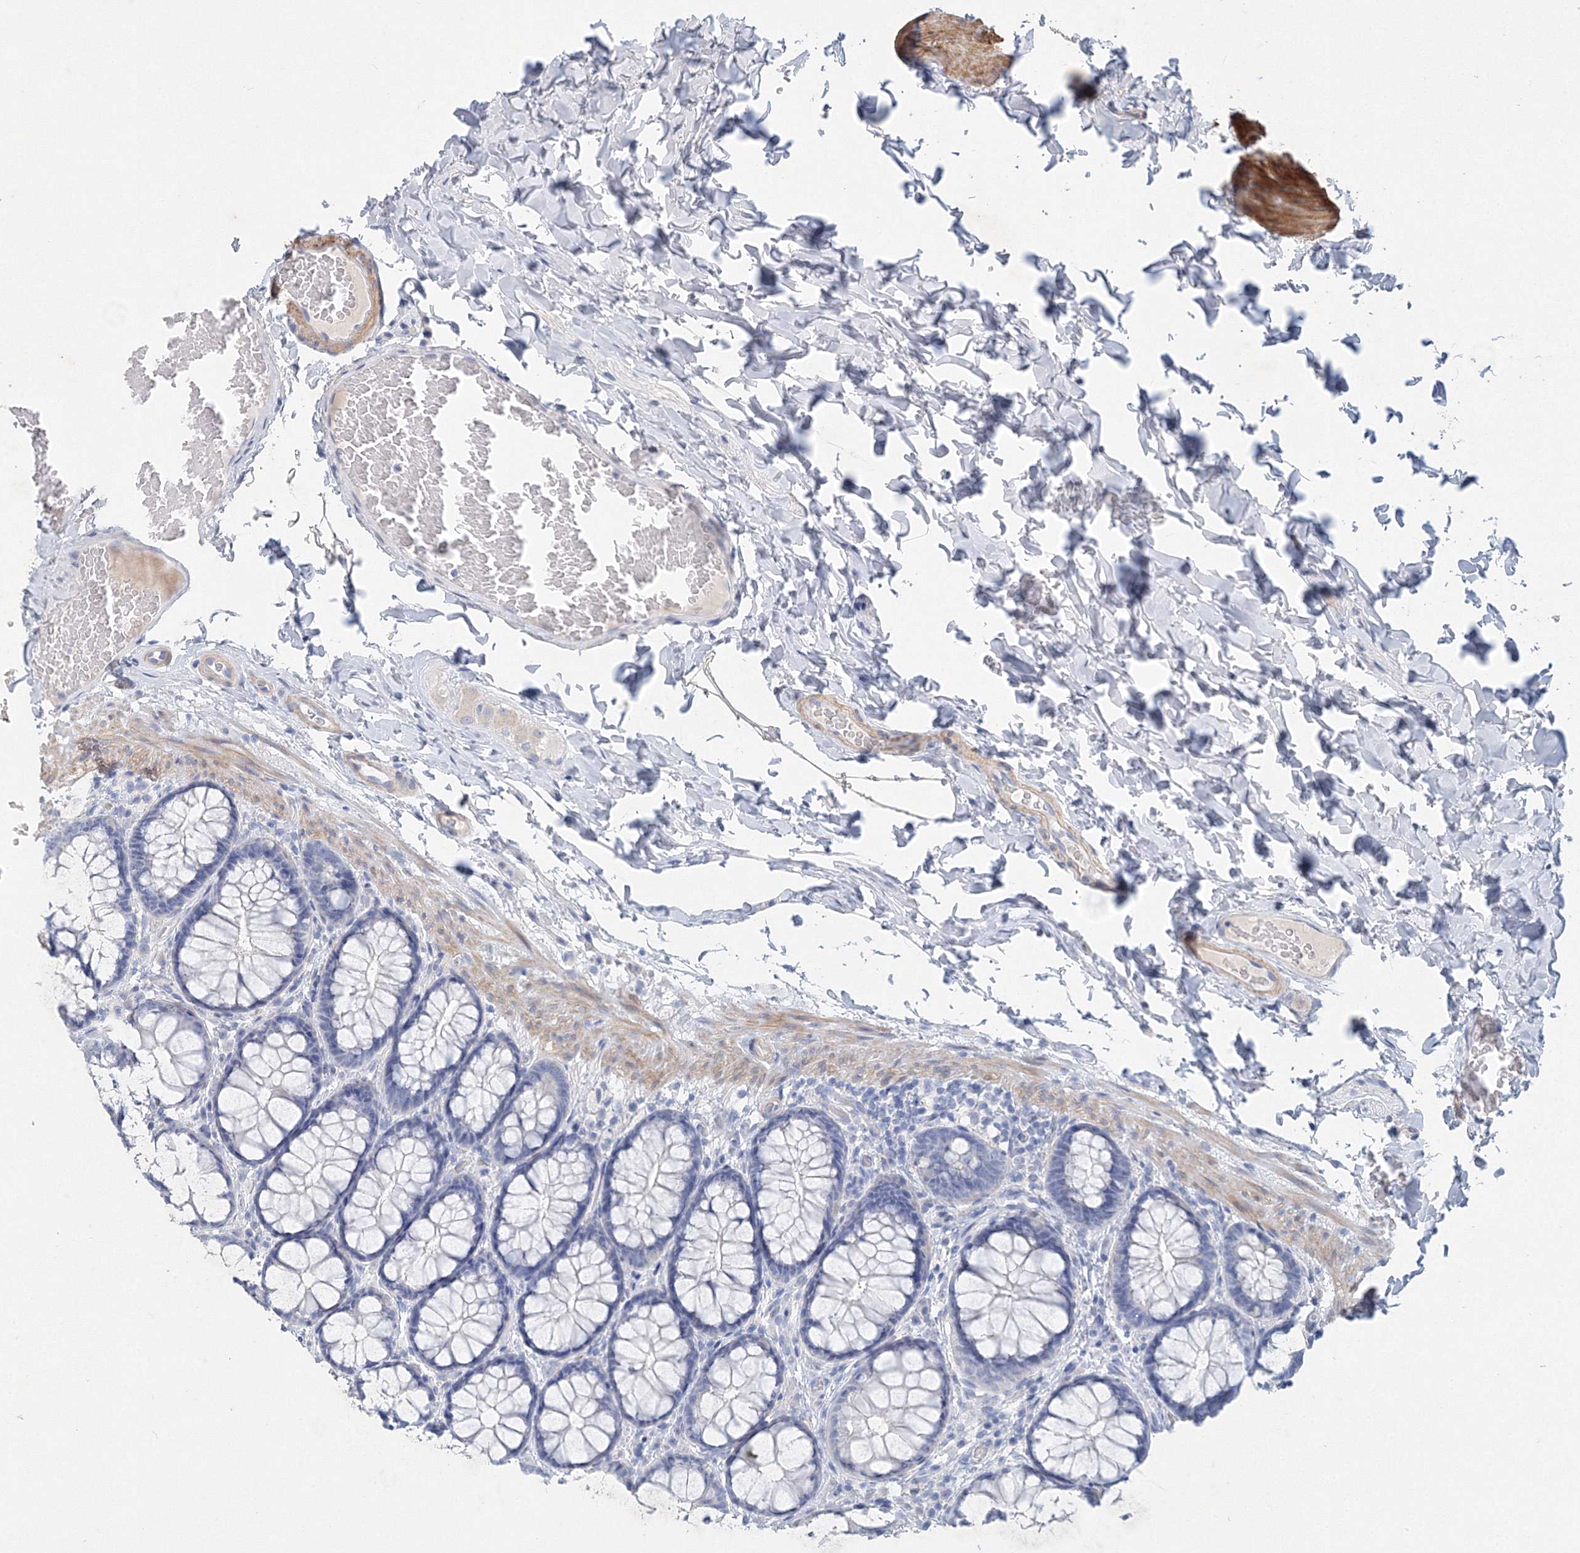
{"staining": {"intensity": "negative", "quantity": "none", "location": "none"}, "tissue": "colon", "cell_type": "Endothelial cells", "image_type": "normal", "snomed": [{"axis": "morphology", "description": "Normal tissue, NOS"}, {"axis": "topography", "description": "Colon"}], "caption": "This is an immunohistochemistry photomicrograph of benign human colon. There is no expression in endothelial cells.", "gene": "OSBPL6", "patient": {"sex": "male", "age": 47}}